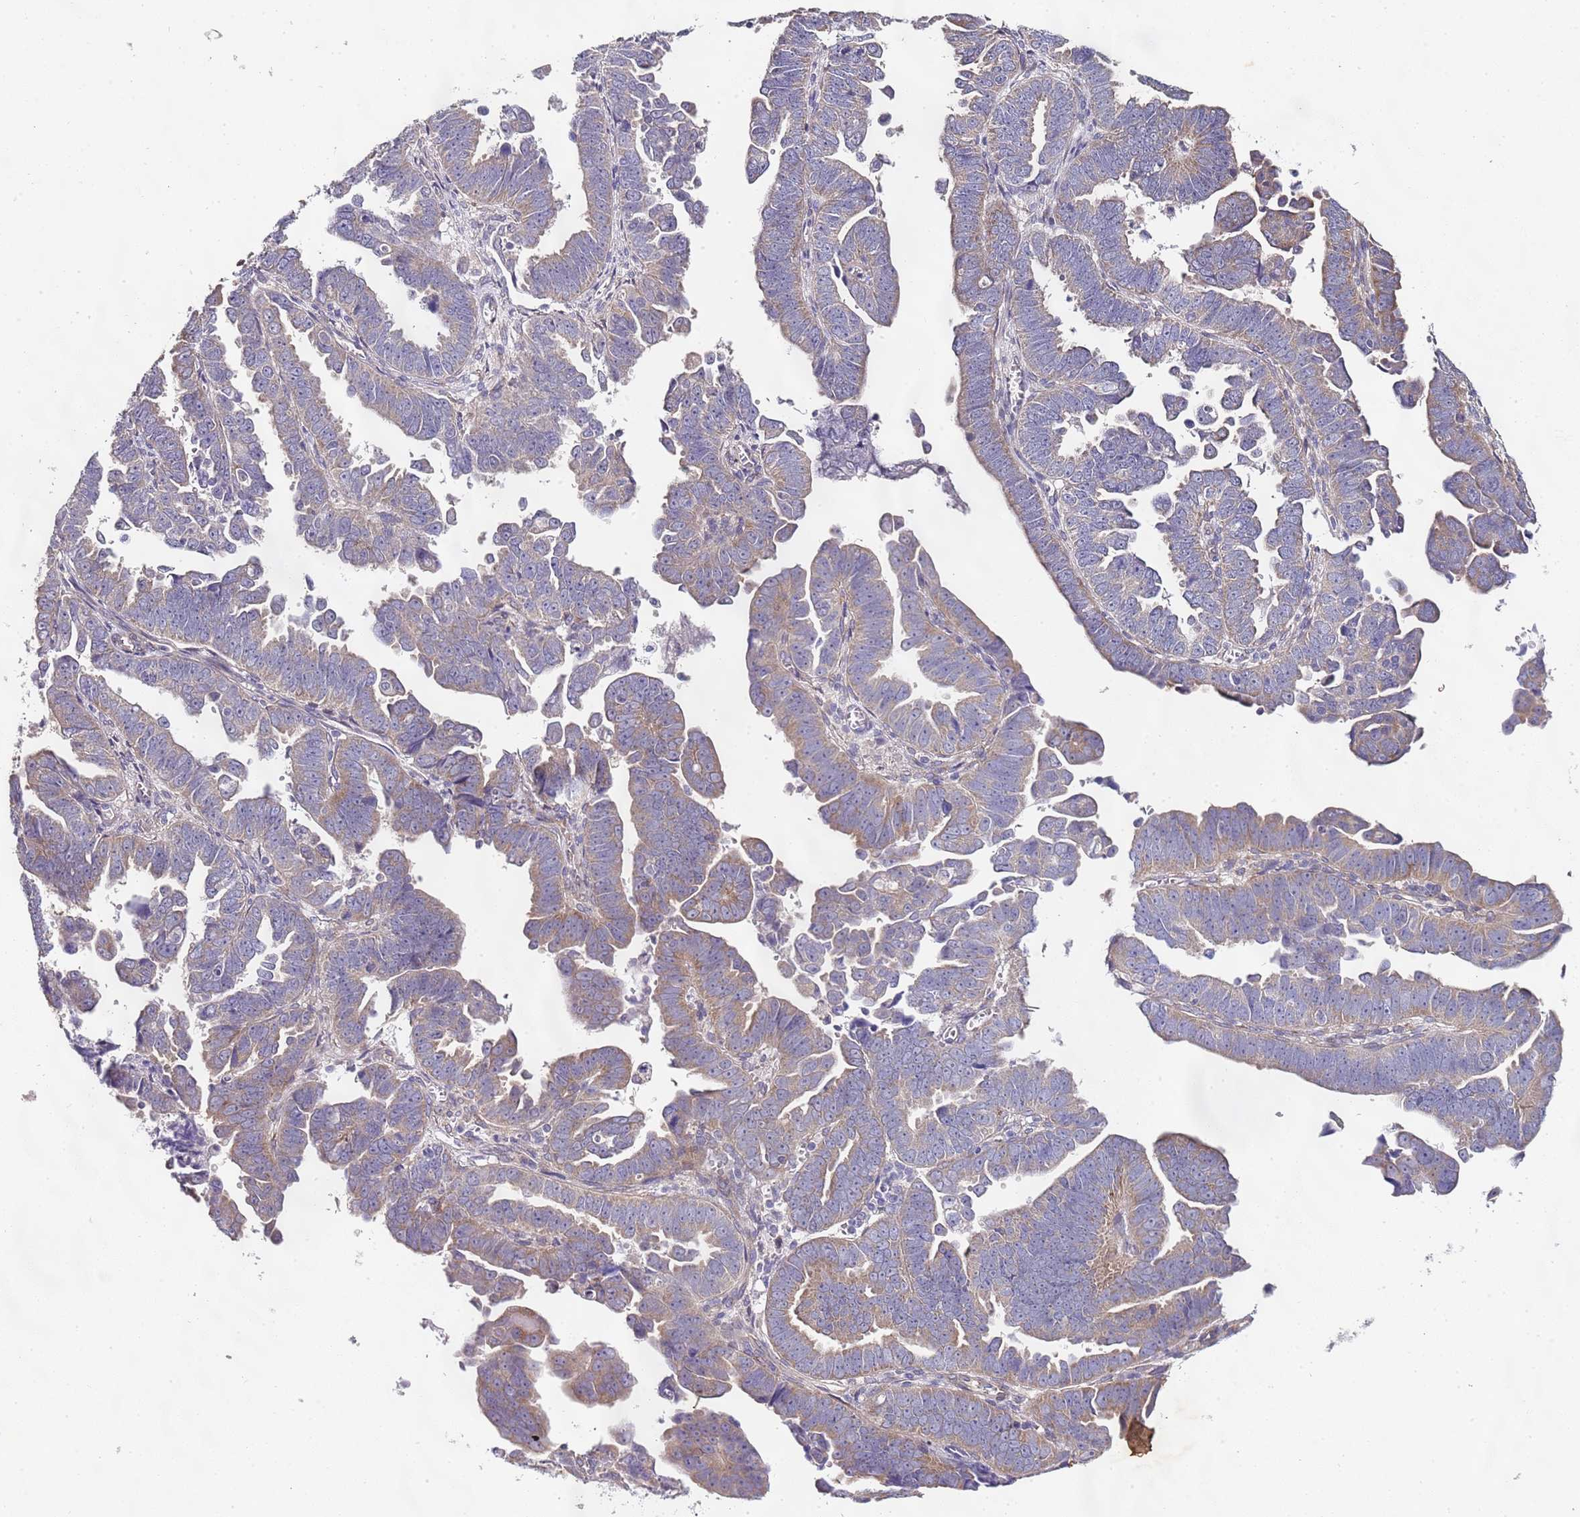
{"staining": {"intensity": "weak", "quantity": "25%-75%", "location": "cytoplasmic/membranous"}, "tissue": "endometrial cancer", "cell_type": "Tumor cells", "image_type": "cancer", "snomed": [{"axis": "morphology", "description": "Adenocarcinoma, NOS"}, {"axis": "topography", "description": "Endometrium"}], "caption": "Protein staining reveals weak cytoplasmic/membranous staining in about 25%-75% of tumor cells in endometrial cancer (adenocarcinoma). The staining is performed using DAB brown chromogen to label protein expression. The nuclei are counter-stained blue using hematoxylin.", "gene": "TBC1D9", "patient": {"sex": "female", "age": 75}}